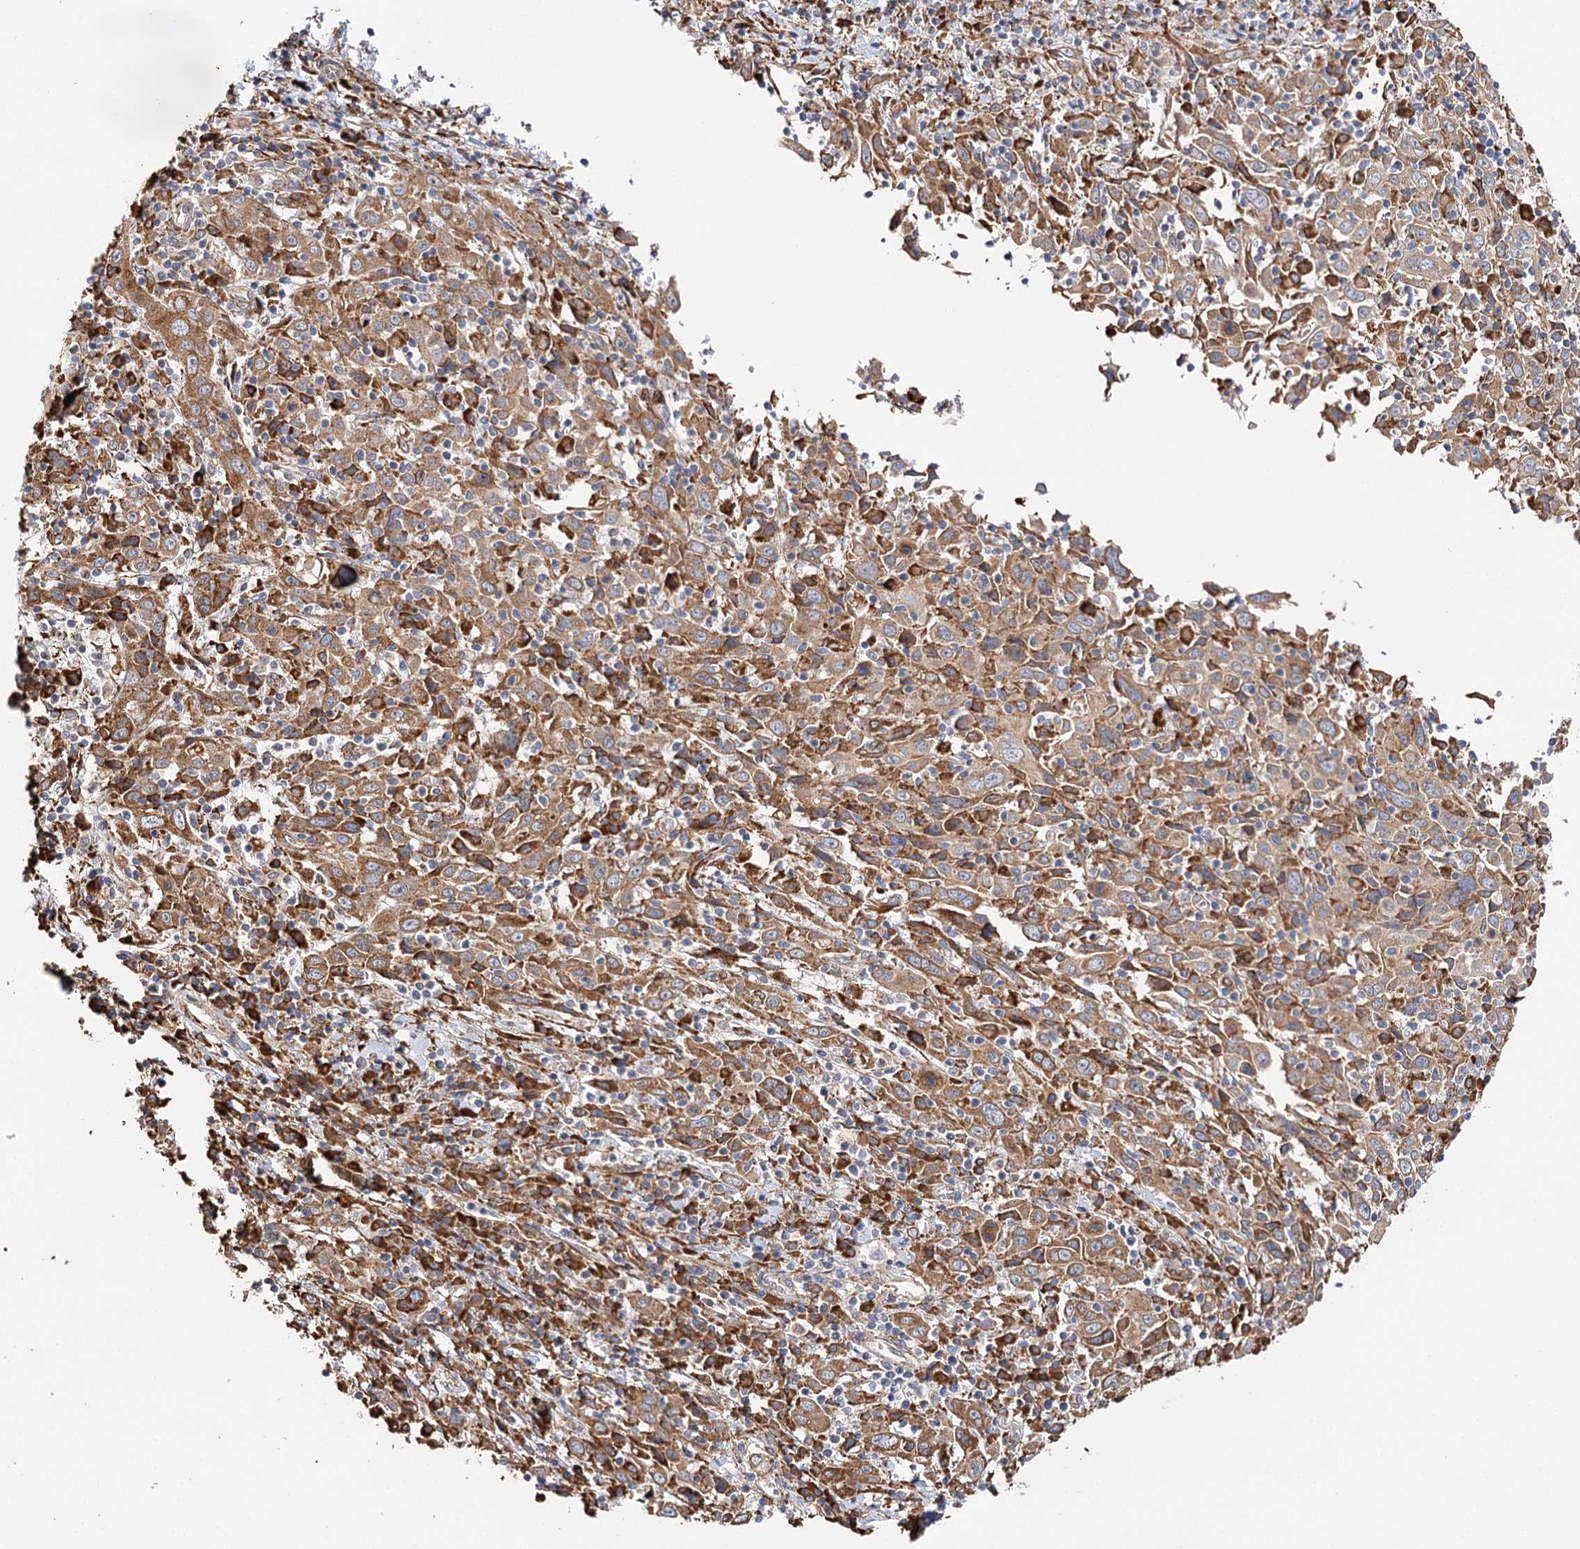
{"staining": {"intensity": "moderate", "quantity": ">75%", "location": "cytoplasmic/membranous"}, "tissue": "cervical cancer", "cell_type": "Tumor cells", "image_type": "cancer", "snomed": [{"axis": "morphology", "description": "Squamous cell carcinoma, NOS"}, {"axis": "topography", "description": "Cervix"}], "caption": "Cervical squamous cell carcinoma tissue exhibits moderate cytoplasmic/membranous expression in about >75% of tumor cells, visualized by immunohistochemistry.", "gene": "VEGFA", "patient": {"sex": "female", "age": 46}}